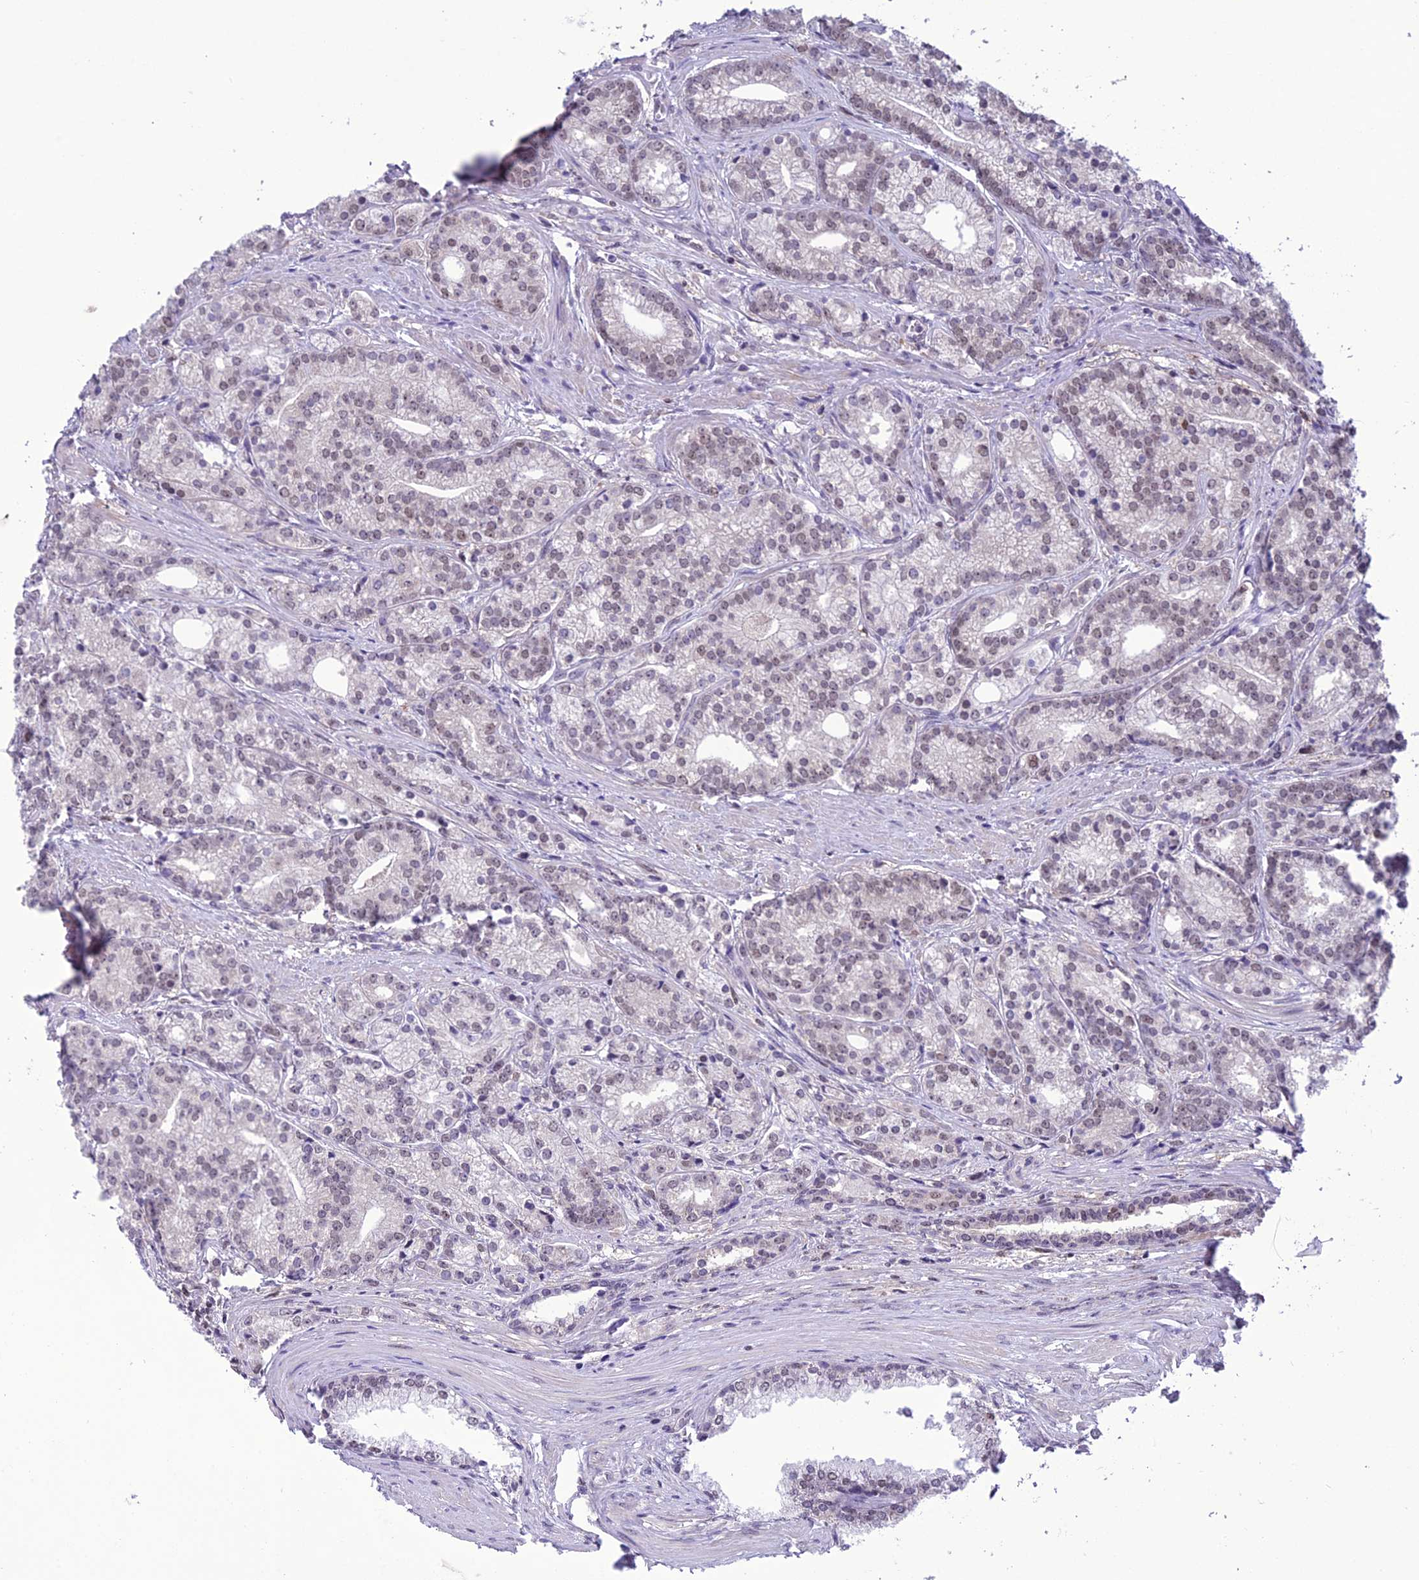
{"staining": {"intensity": "weak", "quantity": "<25%", "location": "nuclear"}, "tissue": "prostate cancer", "cell_type": "Tumor cells", "image_type": "cancer", "snomed": [{"axis": "morphology", "description": "Adenocarcinoma, Low grade"}, {"axis": "topography", "description": "Prostate"}], "caption": "Prostate cancer (adenocarcinoma (low-grade)) was stained to show a protein in brown. There is no significant staining in tumor cells. (Stains: DAB immunohistochemistry with hematoxylin counter stain, Microscopy: brightfield microscopy at high magnification).", "gene": "MIS12", "patient": {"sex": "male", "age": 71}}